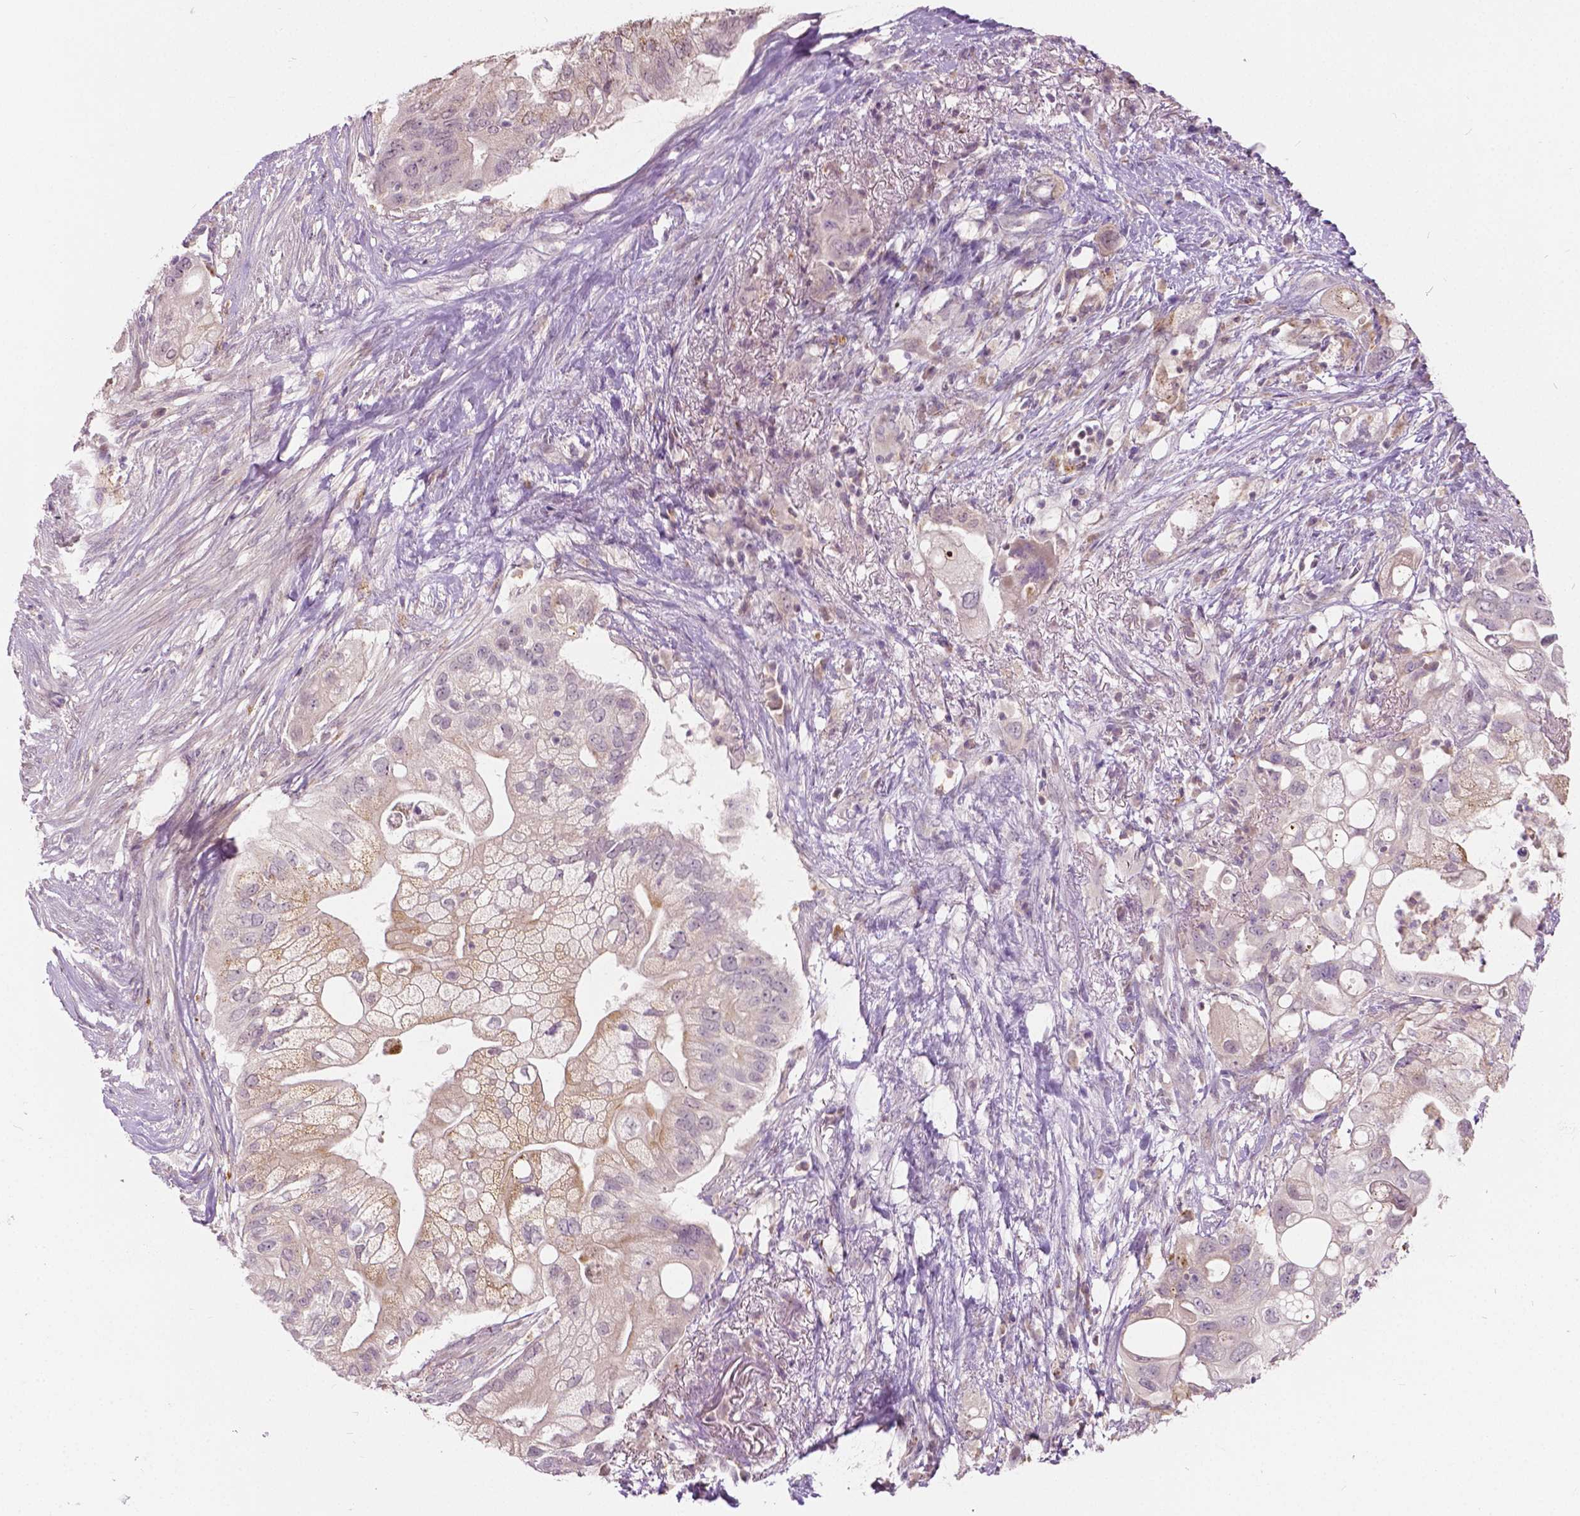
{"staining": {"intensity": "weak", "quantity": "<25%", "location": "cytoplasmic/membranous"}, "tissue": "pancreatic cancer", "cell_type": "Tumor cells", "image_type": "cancer", "snomed": [{"axis": "morphology", "description": "Adenocarcinoma, NOS"}, {"axis": "topography", "description": "Pancreas"}], "caption": "Immunohistochemistry (IHC) of pancreatic cancer (adenocarcinoma) shows no expression in tumor cells.", "gene": "DLX6", "patient": {"sex": "female", "age": 72}}